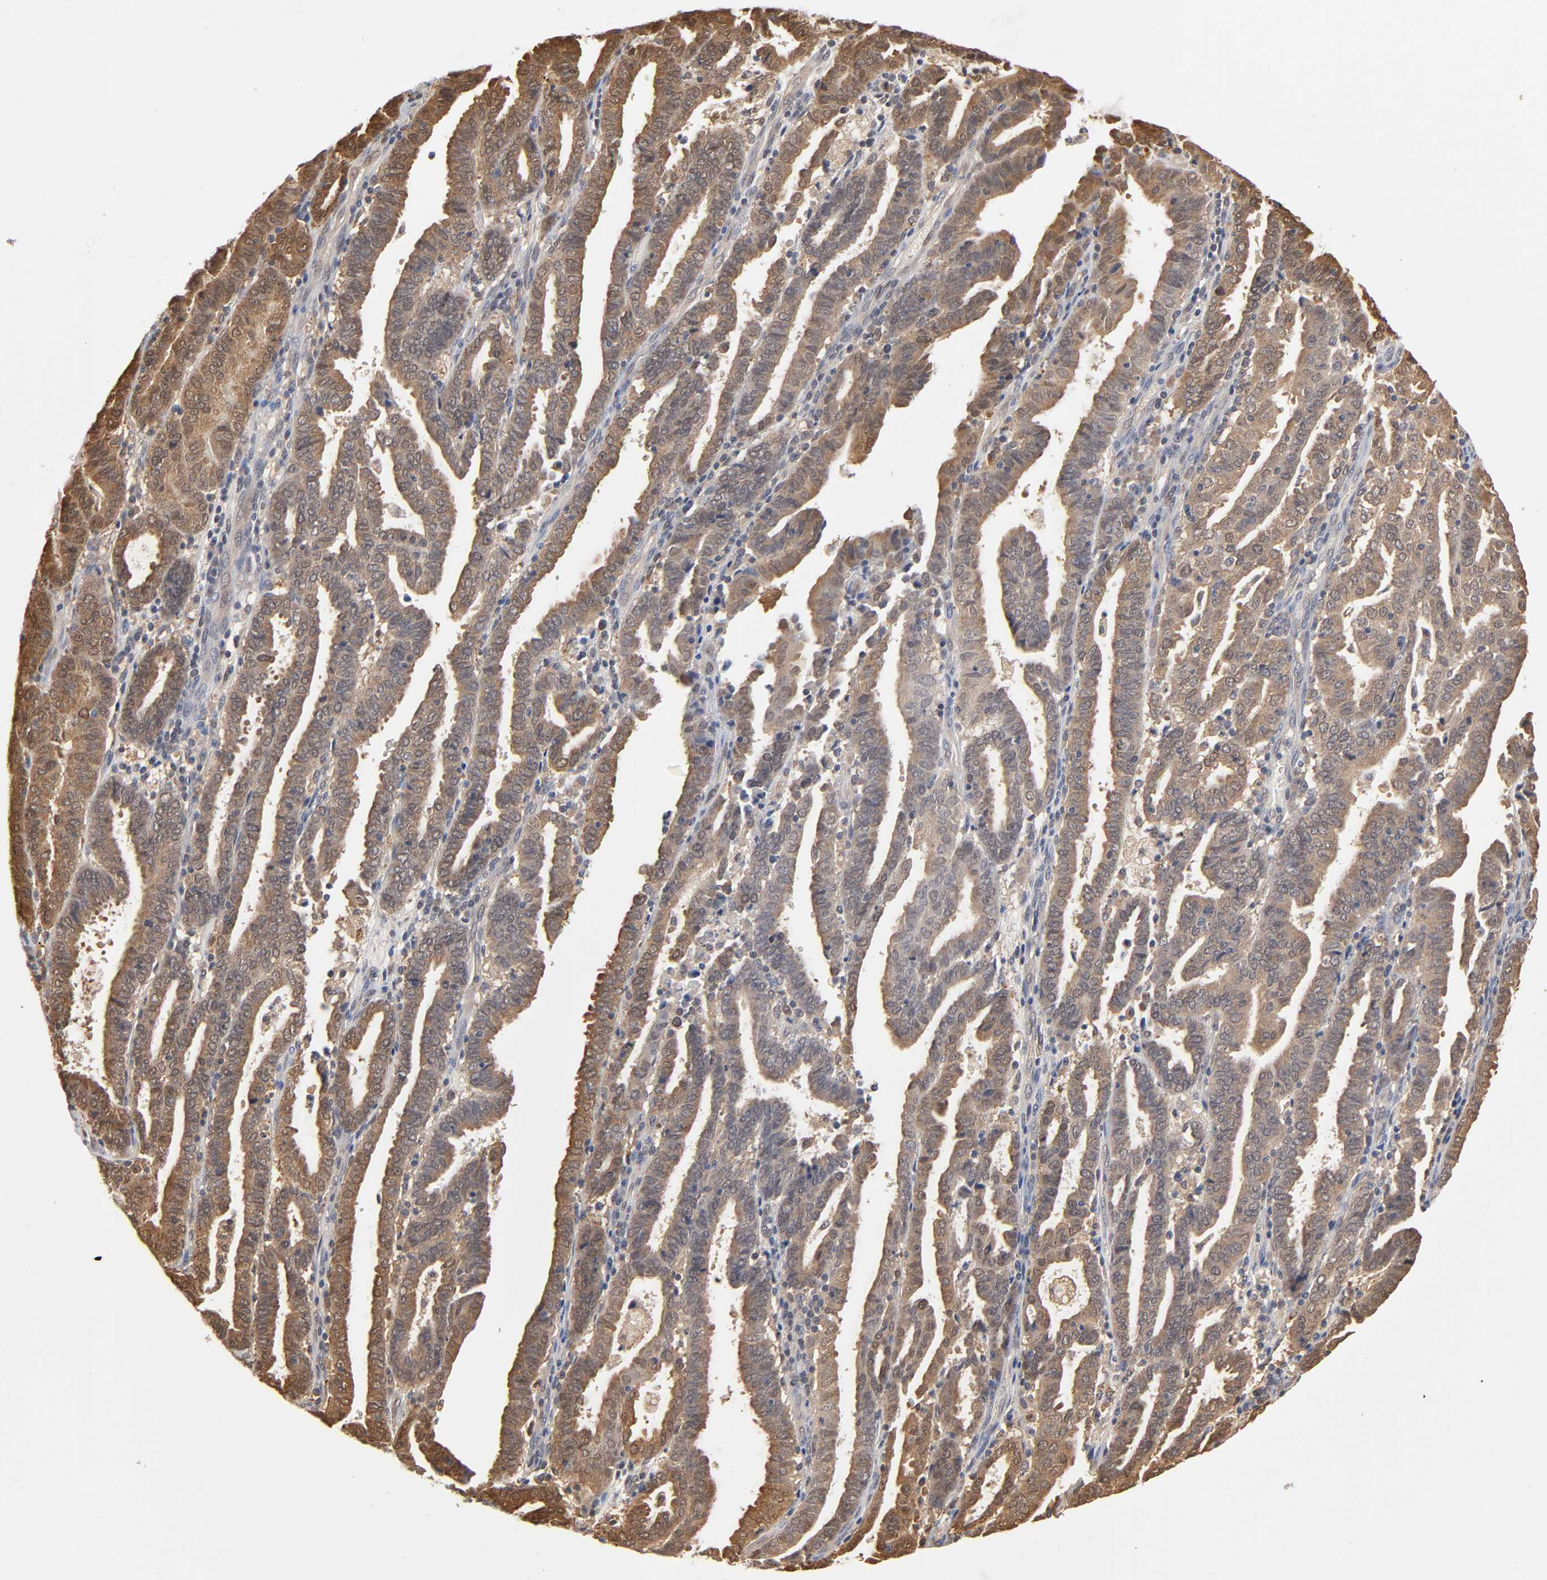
{"staining": {"intensity": "strong", "quantity": ">75%", "location": "cytoplasmic/membranous"}, "tissue": "endometrial cancer", "cell_type": "Tumor cells", "image_type": "cancer", "snomed": [{"axis": "morphology", "description": "Adenocarcinoma, NOS"}, {"axis": "topography", "description": "Uterus"}], "caption": "This photomicrograph shows endometrial adenocarcinoma stained with immunohistochemistry (IHC) to label a protein in brown. The cytoplasmic/membranous of tumor cells show strong positivity for the protein. Nuclei are counter-stained blue.", "gene": "DFFB", "patient": {"sex": "female", "age": 83}}